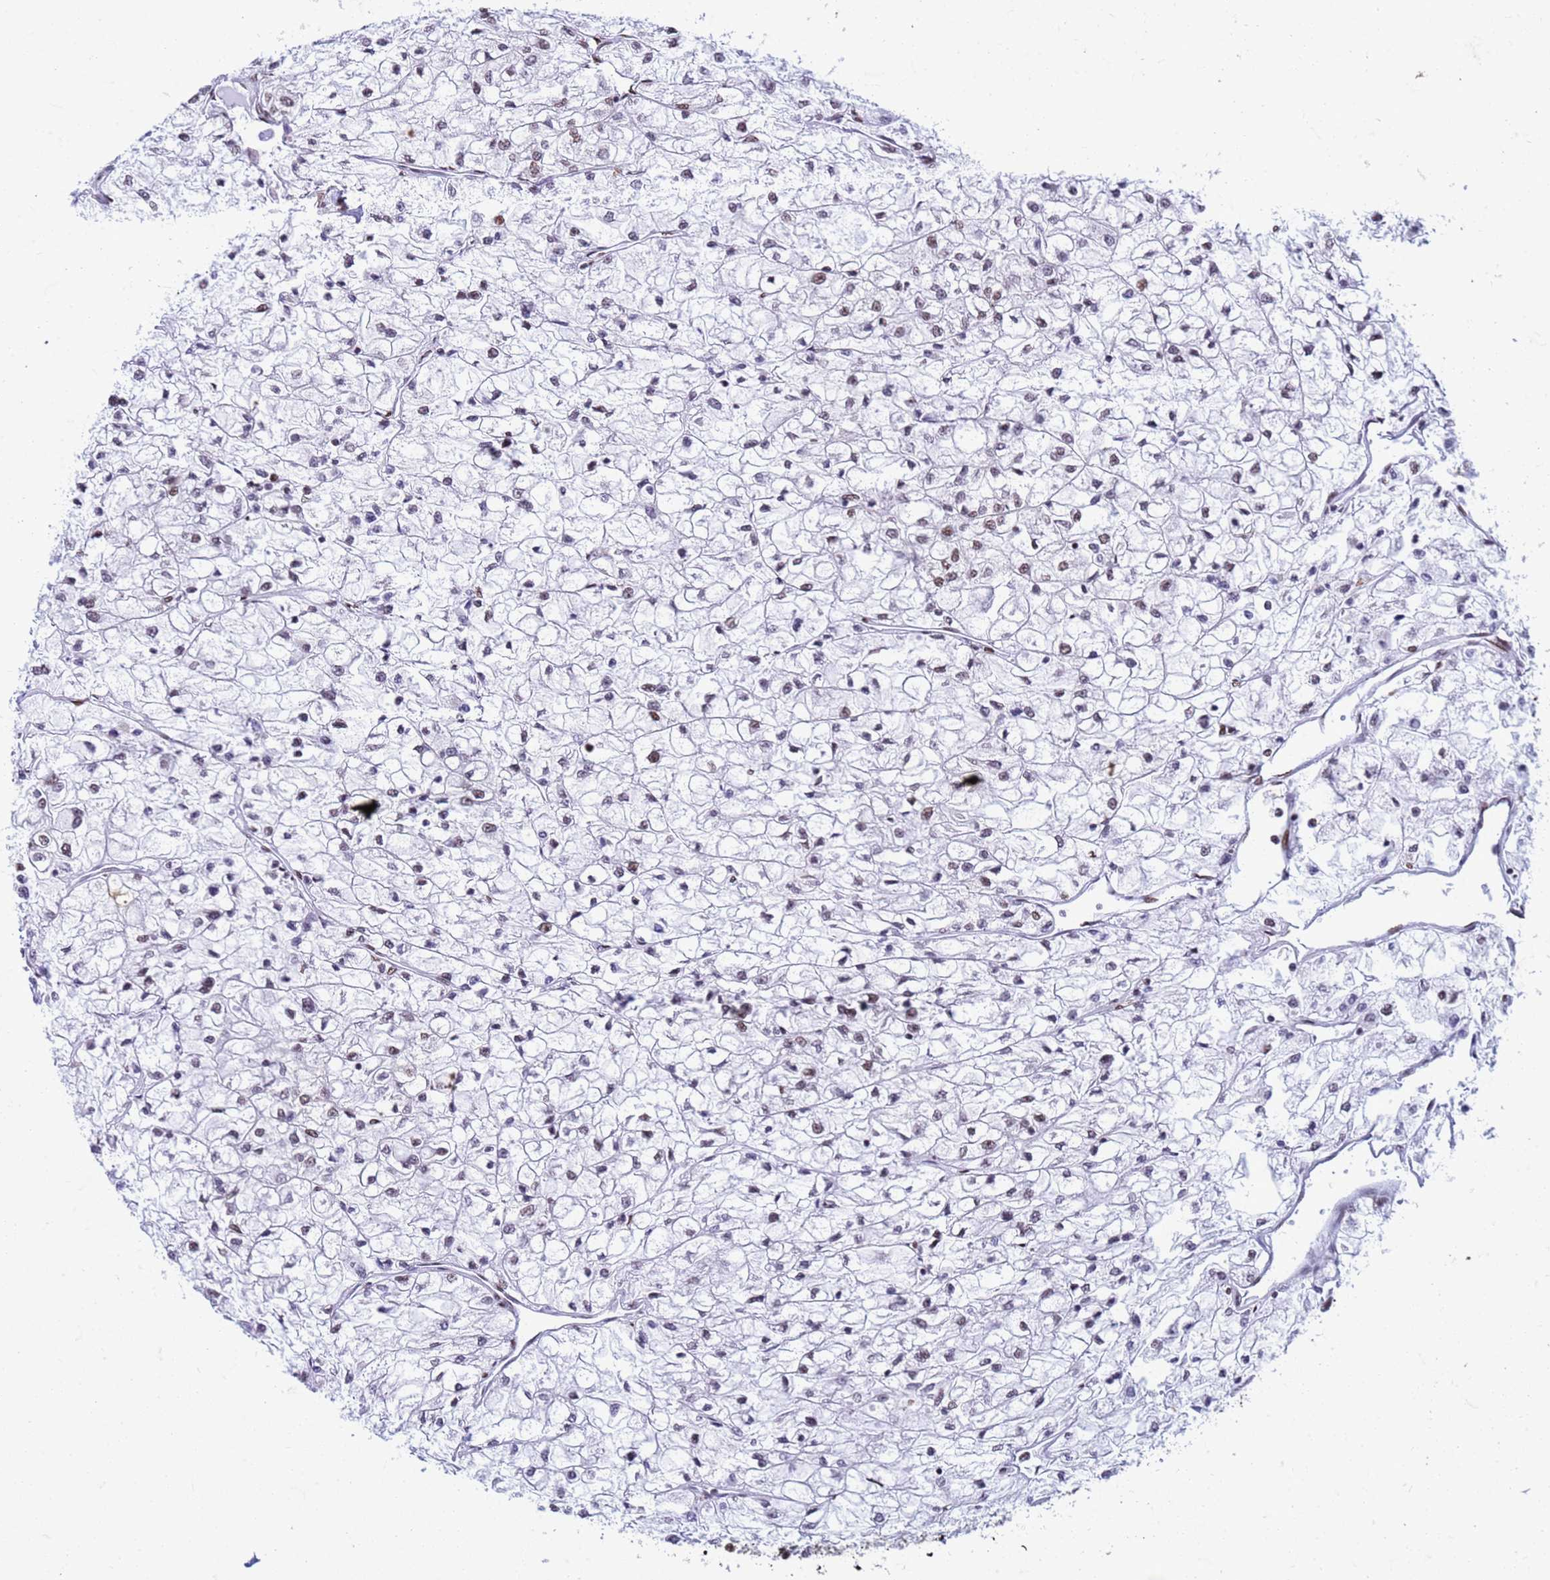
{"staining": {"intensity": "moderate", "quantity": "25%-75%", "location": "nuclear"}, "tissue": "renal cancer", "cell_type": "Tumor cells", "image_type": "cancer", "snomed": [{"axis": "morphology", "description": "Adenocarcinoma, NOS"}, {"axis": "topography", "description": "Kidney"}], "caption": "Protein staining of renal cancer (adenocarcinoma) tissue shows moderate nuclear positivity in approximately 25%-75% of tumor cells. The protein of interest is shown in brown color, while the nuclei are stained blue.", "gene": "FAM170B", "patient": {"sex": "male", "age": 80}}